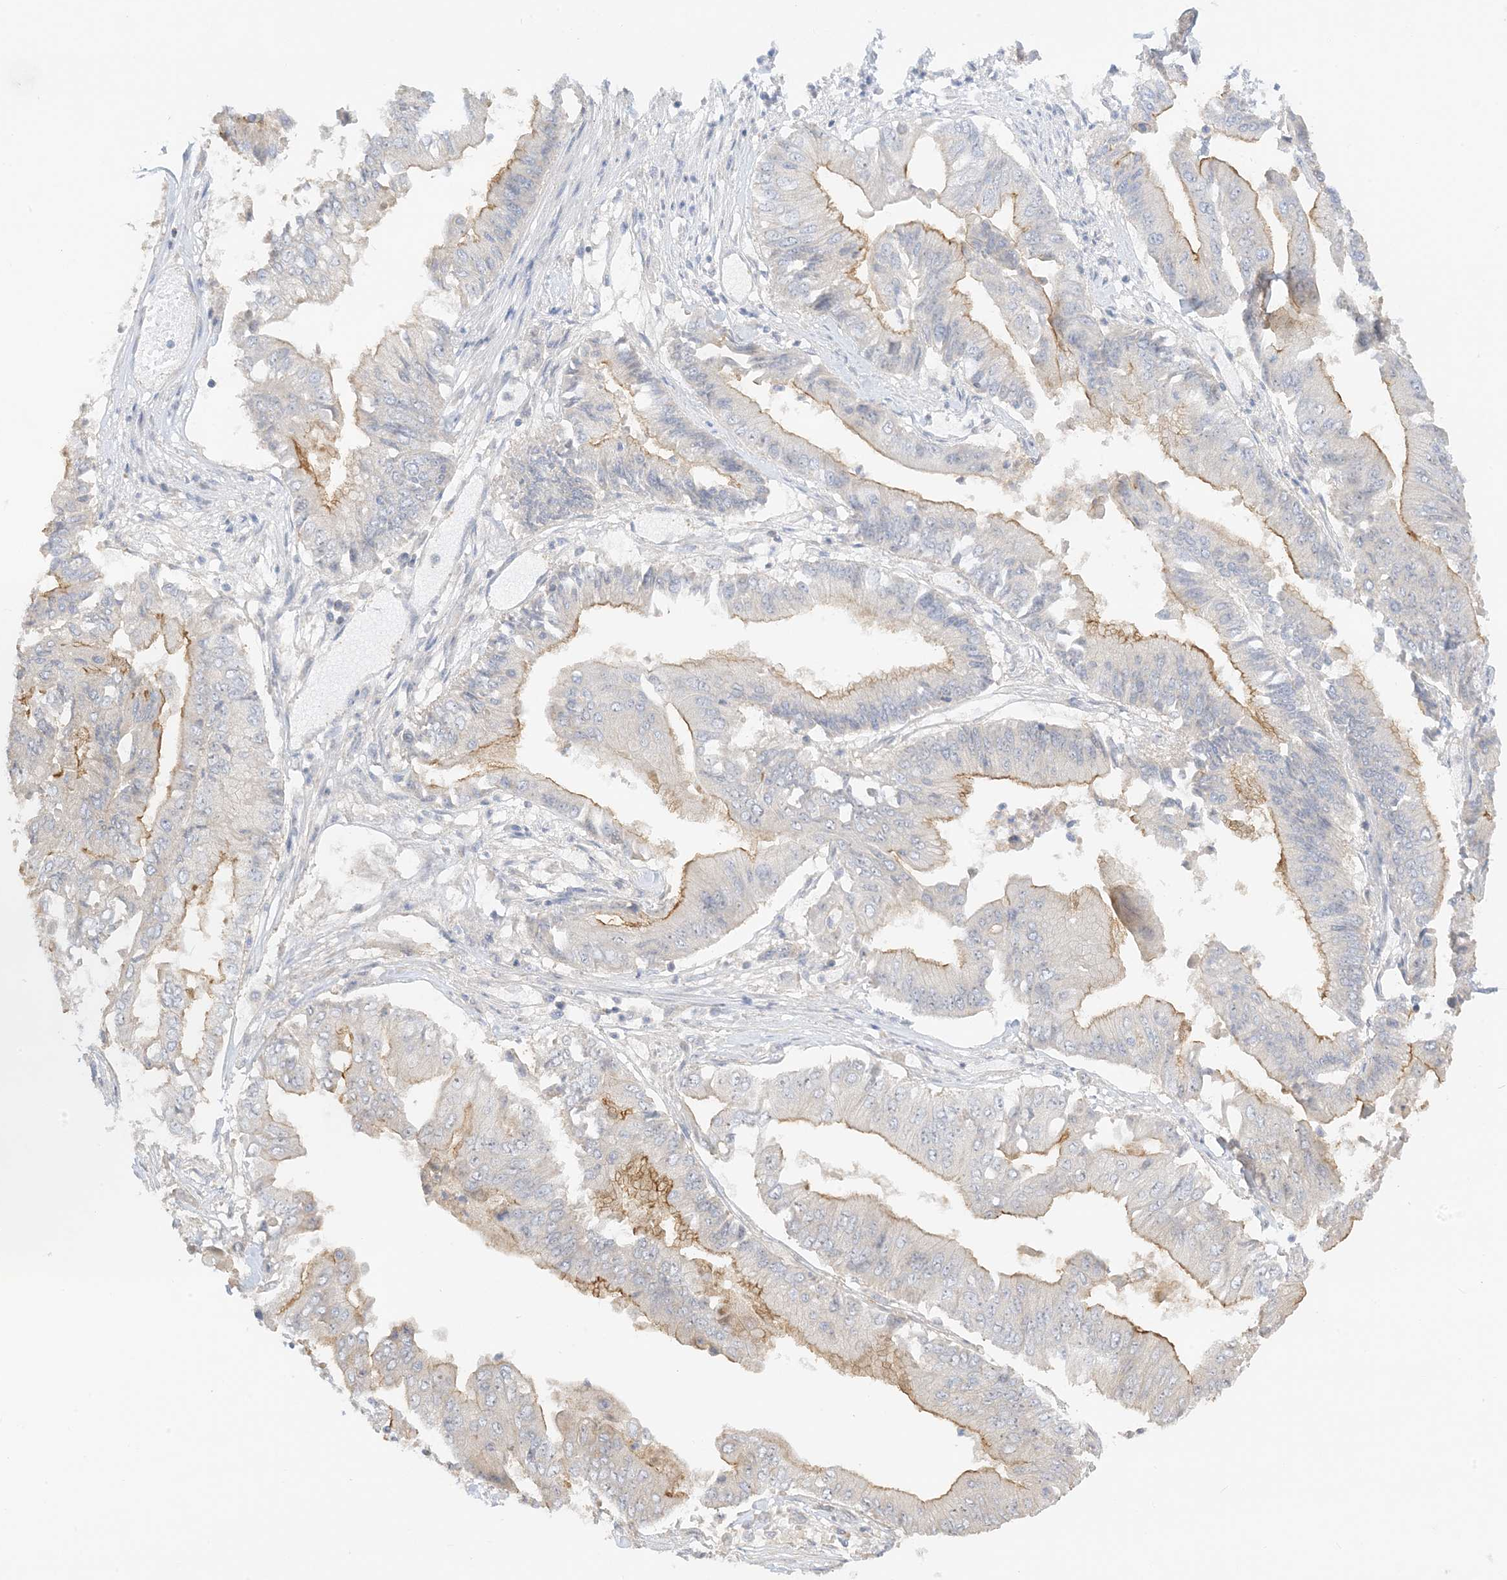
{"staining": {"intensity": "moderate", "quantity": "25%-75%", "location": "cytoplasmic/membranous"}, "tissue": "pancreatic cancer", "cell_type": "Tumor cells", "image_type": "cancer", "snomed": [{"axis": "morphology", "description": "Adenocarcinoma, NOS"}, {"axis": "topography", "description": "Pancreas"}], "caption": "Protein staining of pancreatic cancer (adenocarcinoma) tissue demonstrates moderate cytoplasmic/membranous expression in about 25%-75% of tumor cells.", "gene": "ETAA1", "patient": {"sex": "female", "age": 77}}